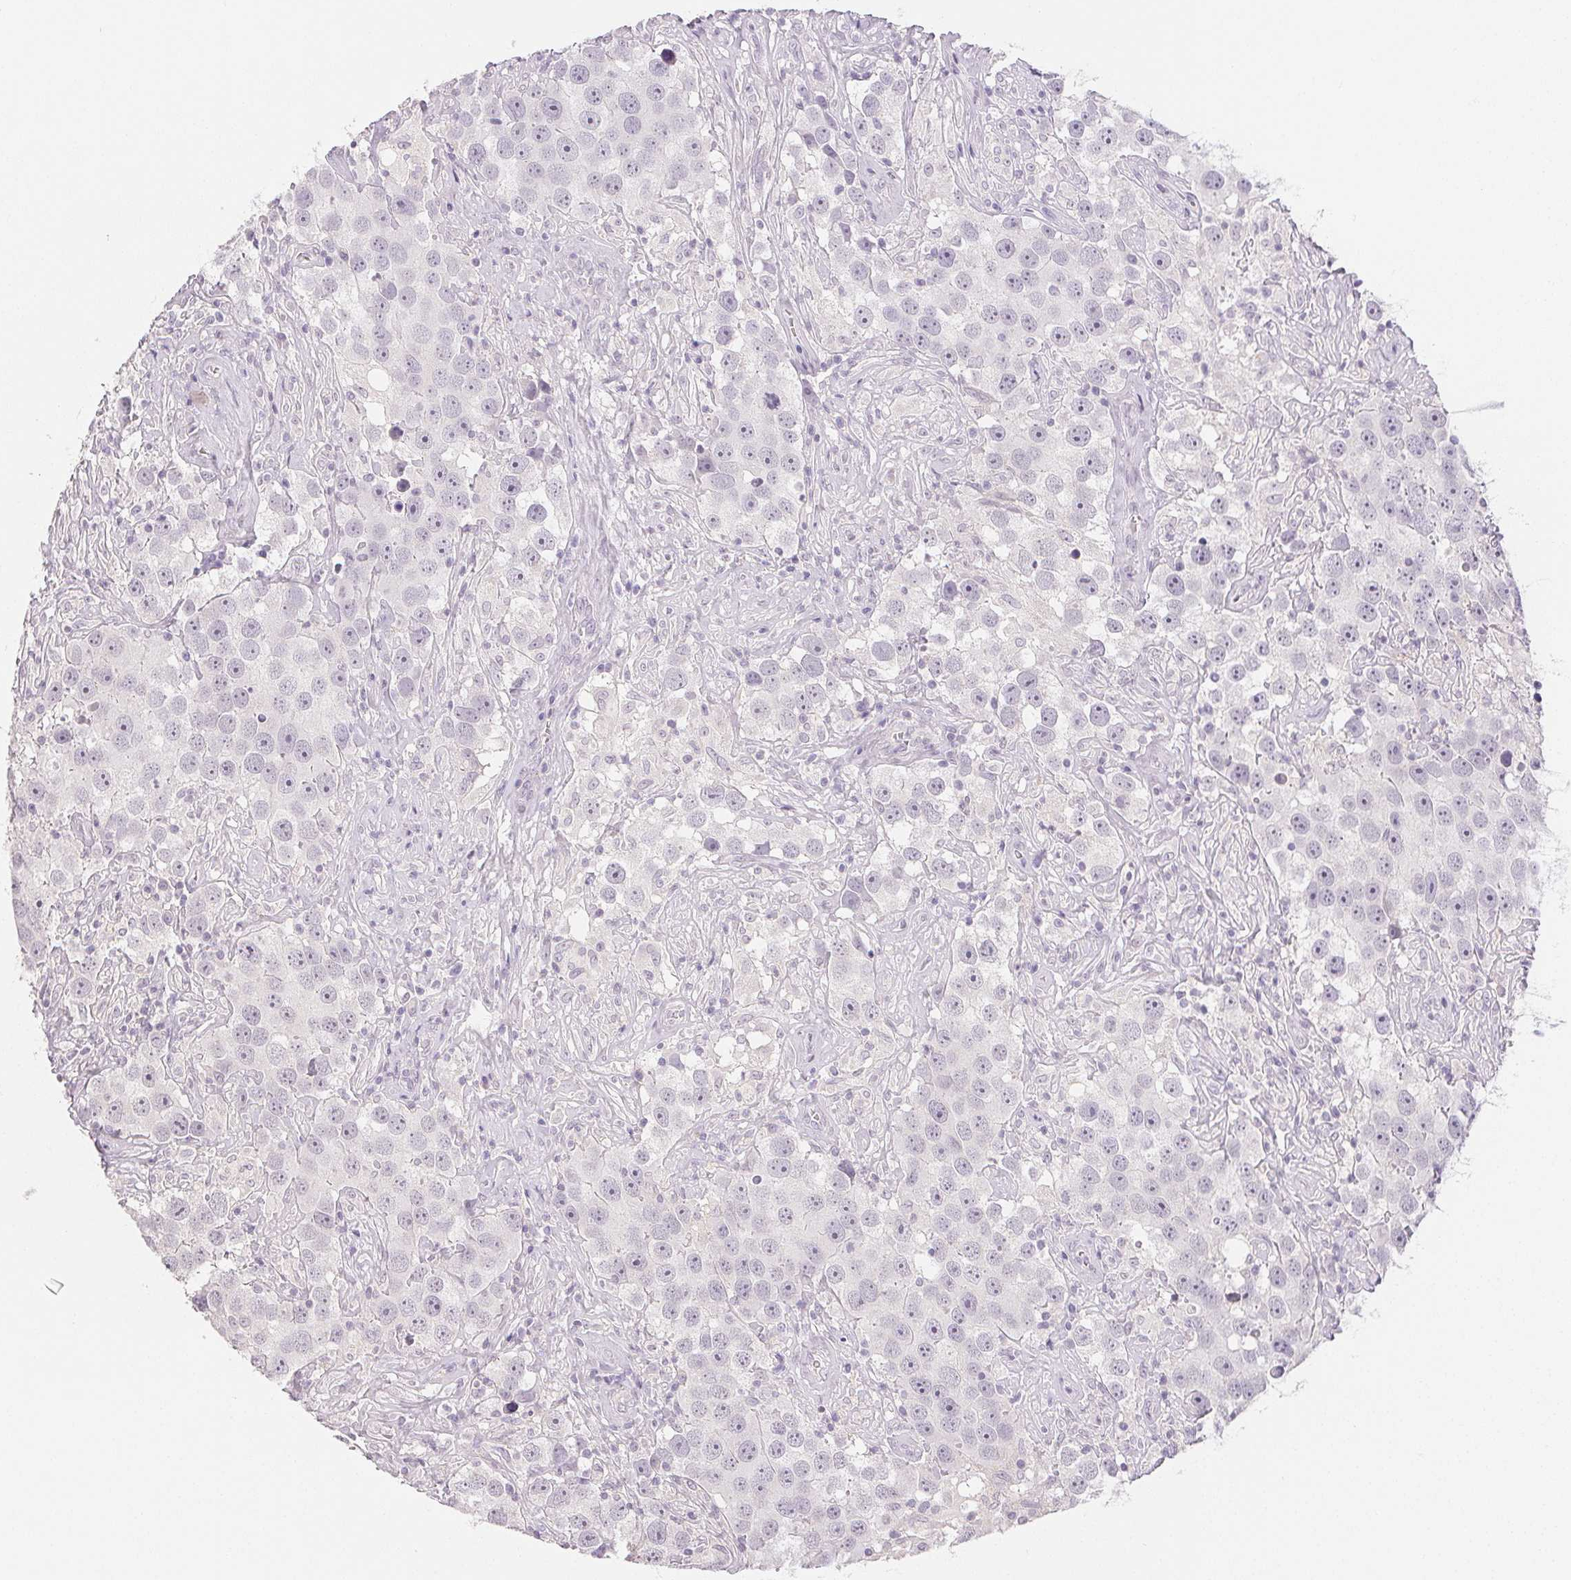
{"staining": {"intensity": "negative", "quantity": "none", "location": "none"}, "tissue": "testis cancer", "cell_type": "Tumor cells", "image_type": "cancer", "snomed": [{"axis": "morphology", "description": "Seminoma, NOS"}, {"axis": "topography", "description": "Testis"}], "caption": "Testis cancer (seminoma) was stained to show a protein in brown. There is no significant positivity in tumor cells. (DAB (3,3'-diaminobenzidine) immunohistochemistry (IHC), high magnification).", "gene": "PPY", "patient": {"sex": "male", "age": 49}}